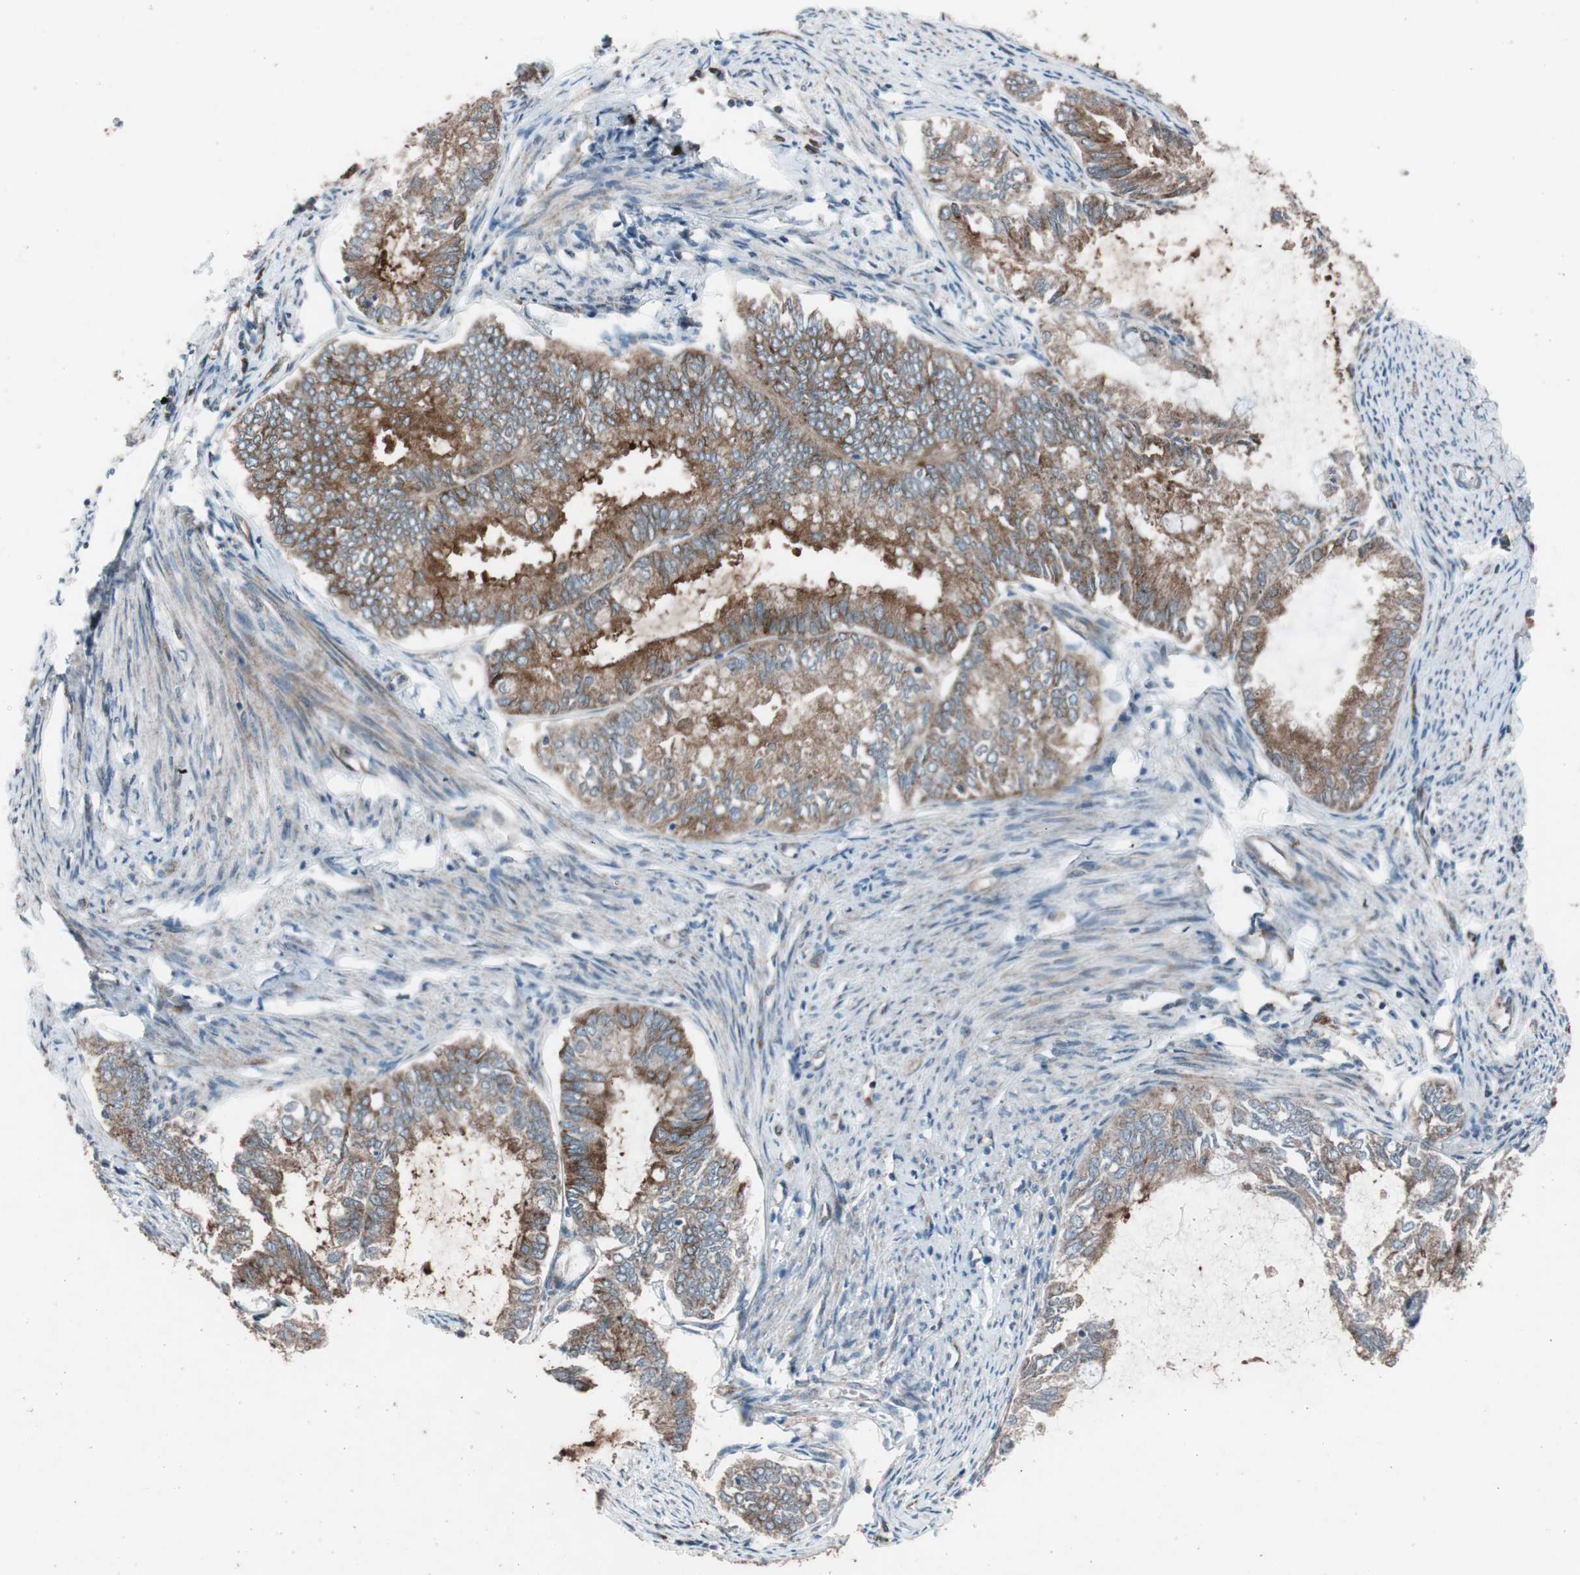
{"staining": {"intensity": "strong", "quantity": ">75%", "location": "cytoplasmic/membranous"}, "tissue": "endometrial cancer", "cell_type": "Tumor cells", "image_type": "cancer", "snomed": [{"axis": "morphology", "description": "Adenocarcinoma, NOS"}, {"axis": "topography", "description": "Endometrium"}], "caption": "Human endometrial cancer (adenocarcinoma) stained with a protein marker shows strong staining in tumor cells.", "gene": "CCL14", "patient": {"sex": "female", "age": 86}}